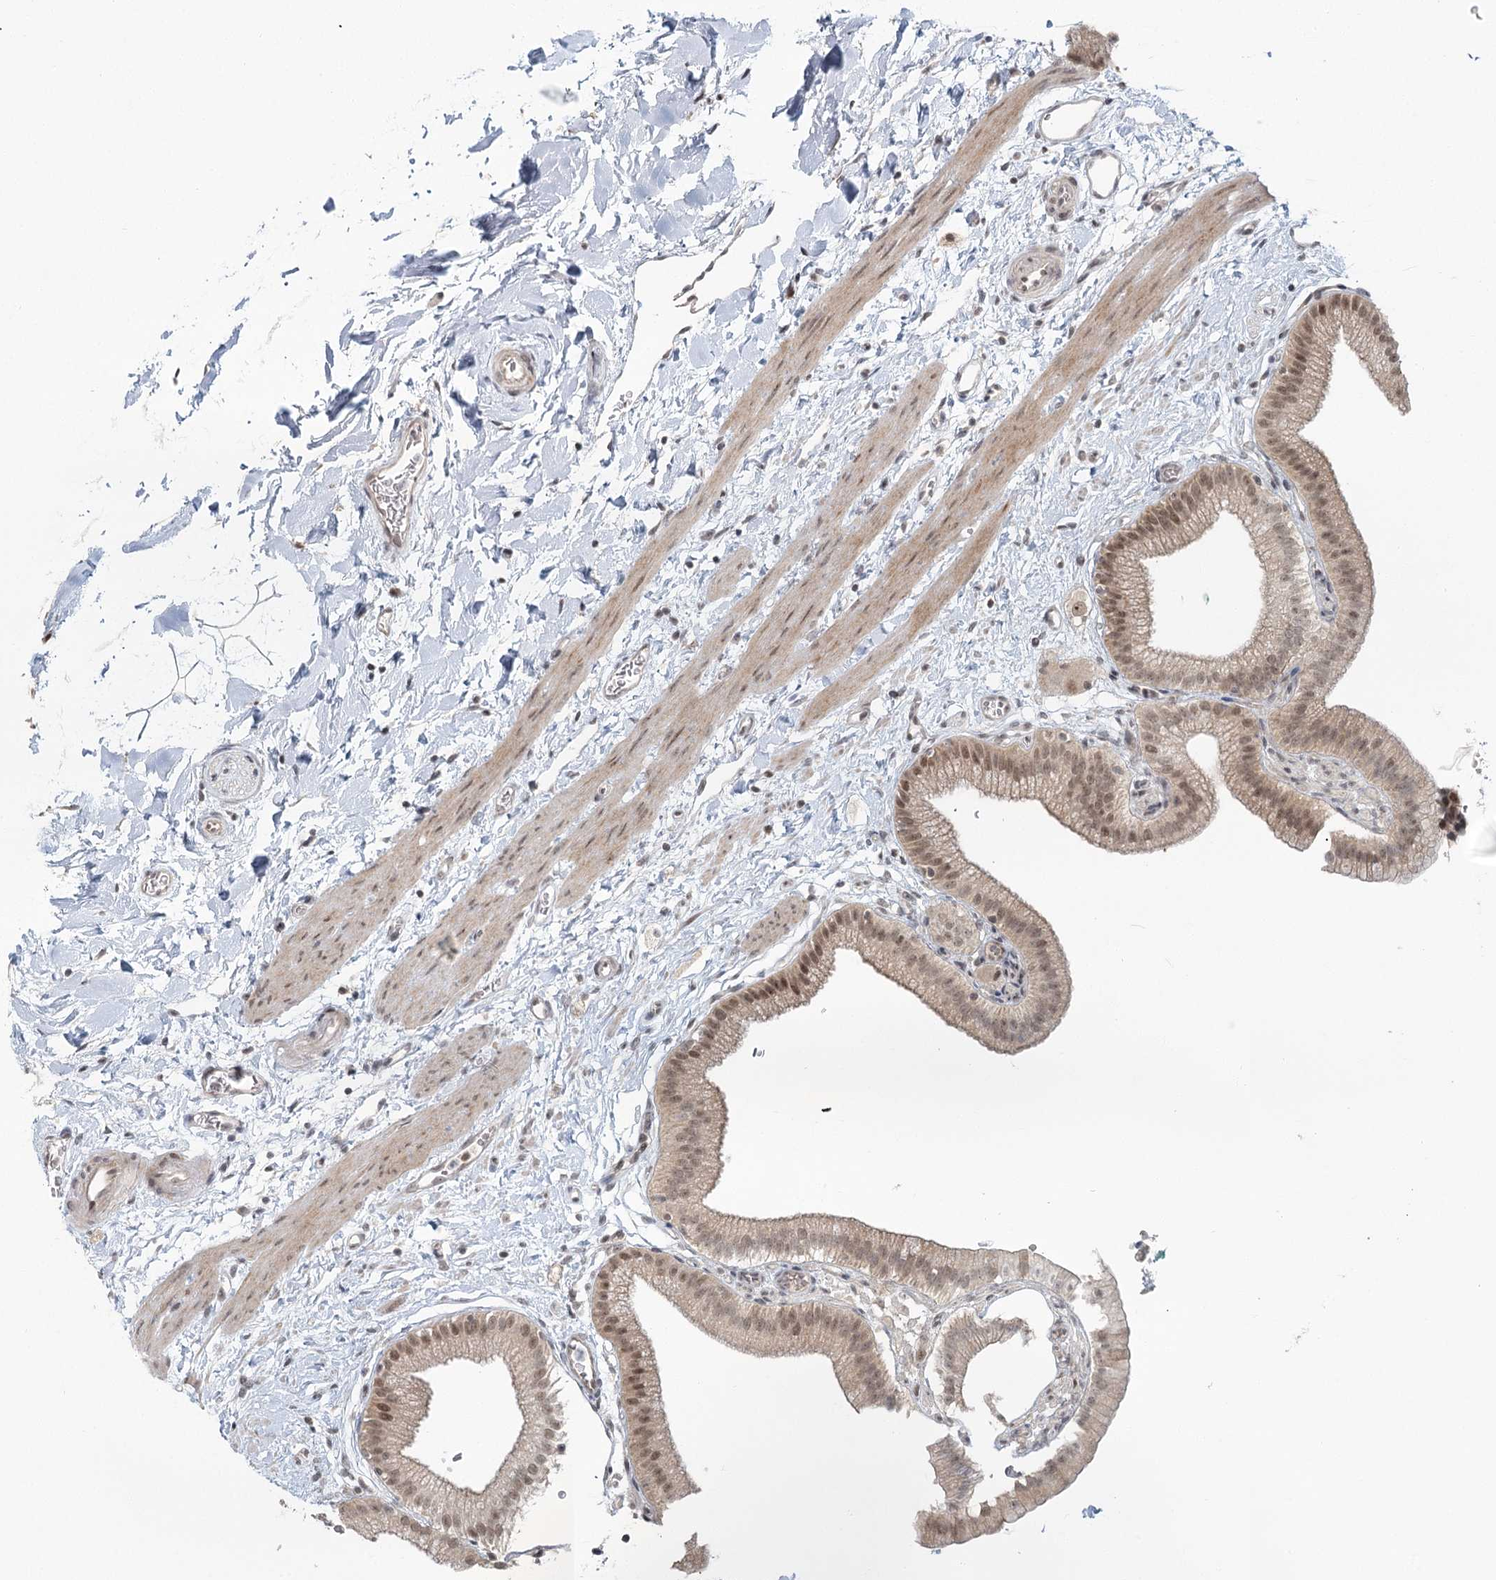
{"staining": {"intensity": "moderate", "quantity": ">75%", "location": "cytoplasmic/membranous,nuclear"}, "tissue": "gallbladder", "cell_type": "Glandular cells", "image_type": "normal", "snomed": [{"axis": "morphology", "description": "Normal tissue, NOS"}, {"axis": "topography", "description": "Gallbladder"}], "caption": "Immunohistochemical staining of unremarkable gallbladder shows moderate cytoplasmic/membranous,nuclear protein positivity in approximately >75% of glandular cells.", "gene": "R3HCC1L", "patient": {"sex": "male", "age": 55}}